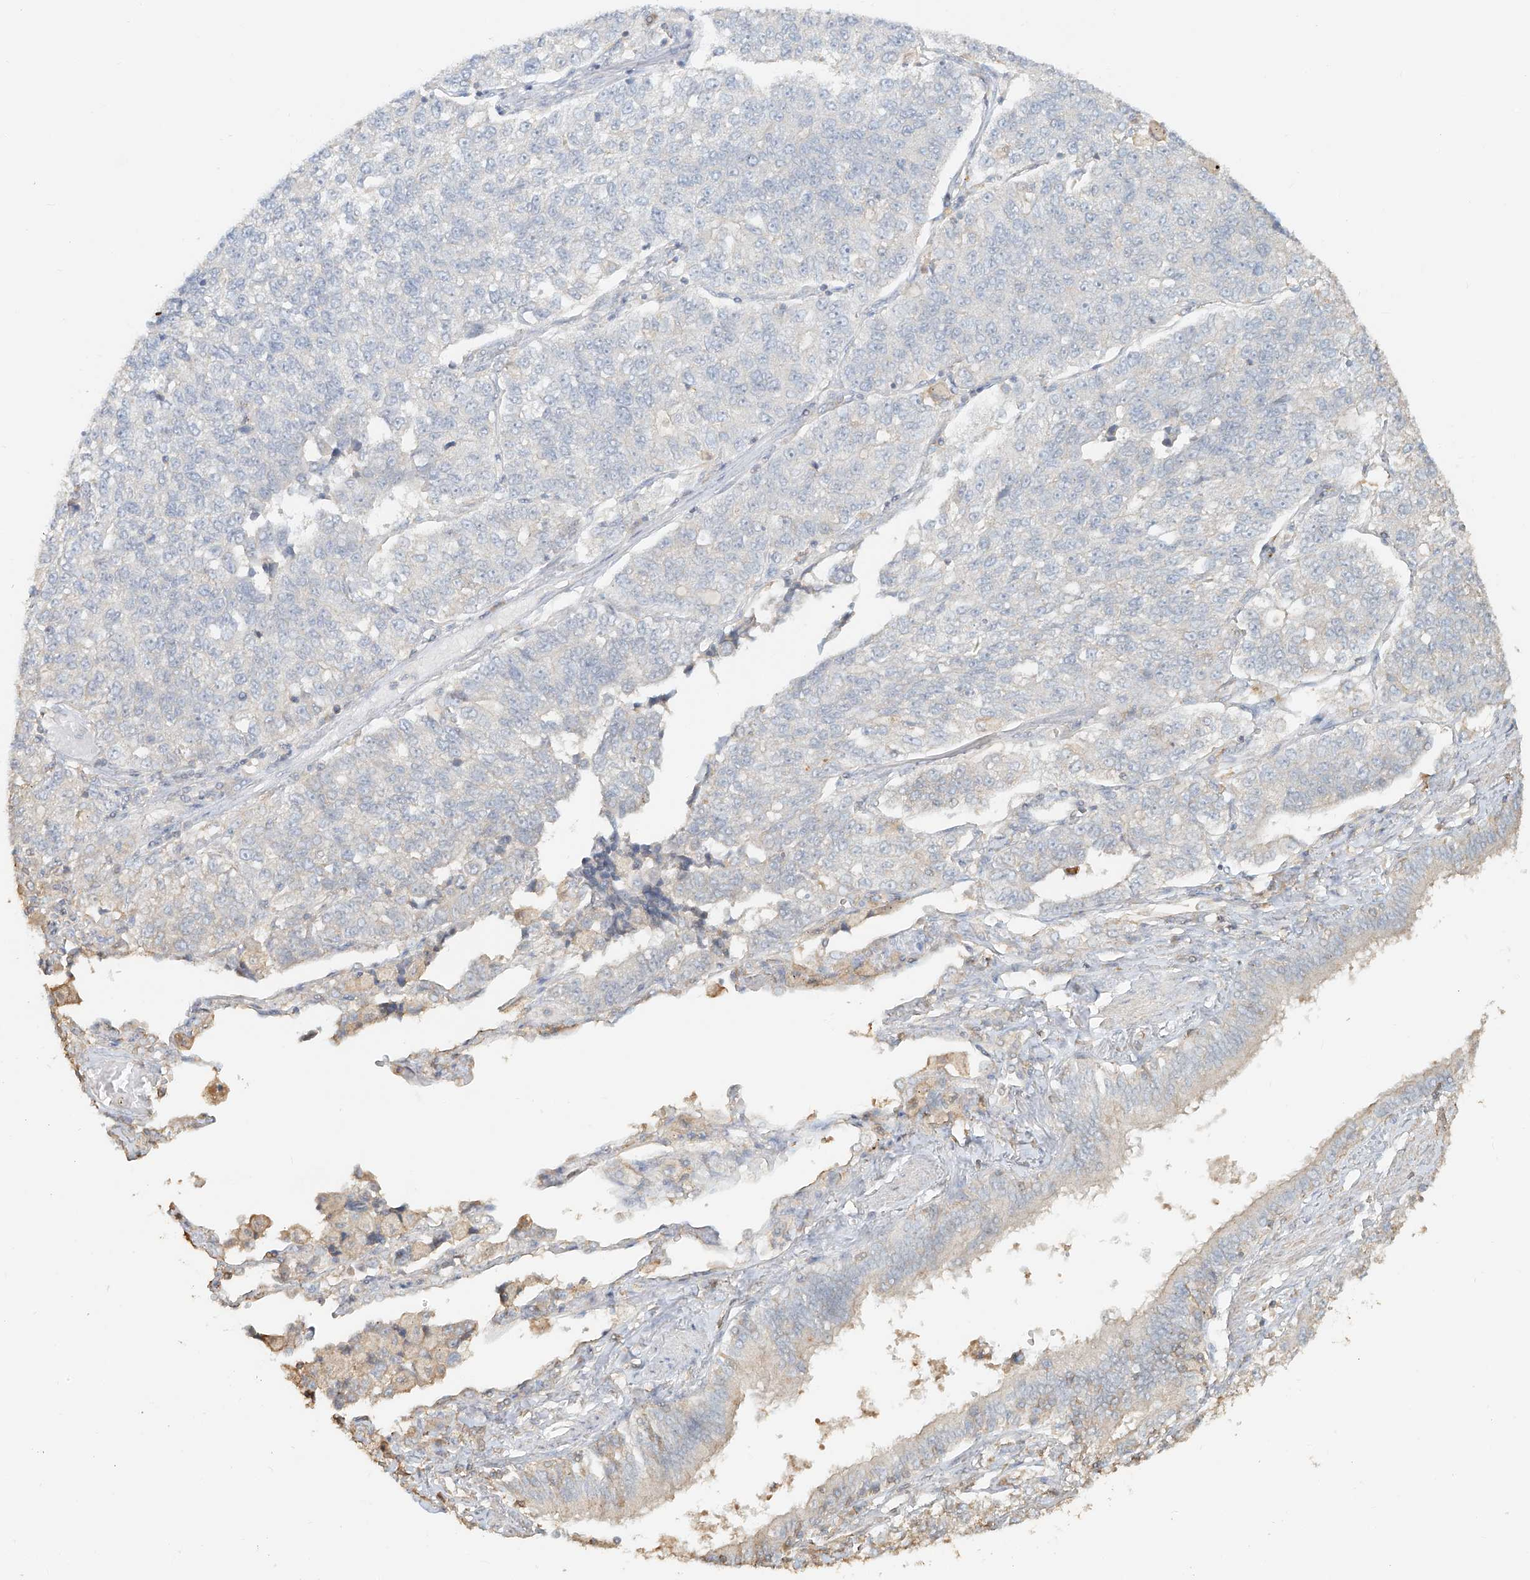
{"staining": {"intensity": "negative", "quantity": "none", "location": "none"}, "tissue": "lung cancer", "cell_type": "Tumor cells", "image_type": "cancer", "snomed": [{"axis": "morphology", "description": "Adenocarcinoma, NOS"}, {"axis": "topography", "description": "Lung"}], "caption": "Immunohistochemistry of human lung cancer (adenocarcinoma) shows no expression in tumor cells. (Stains: DAB IHC with hematoxylin counter stain, Microscopy: brightfield microscopy at high magnification).", "gene": "NPHS1", "patient": {"sex": "male", "age": 49}}